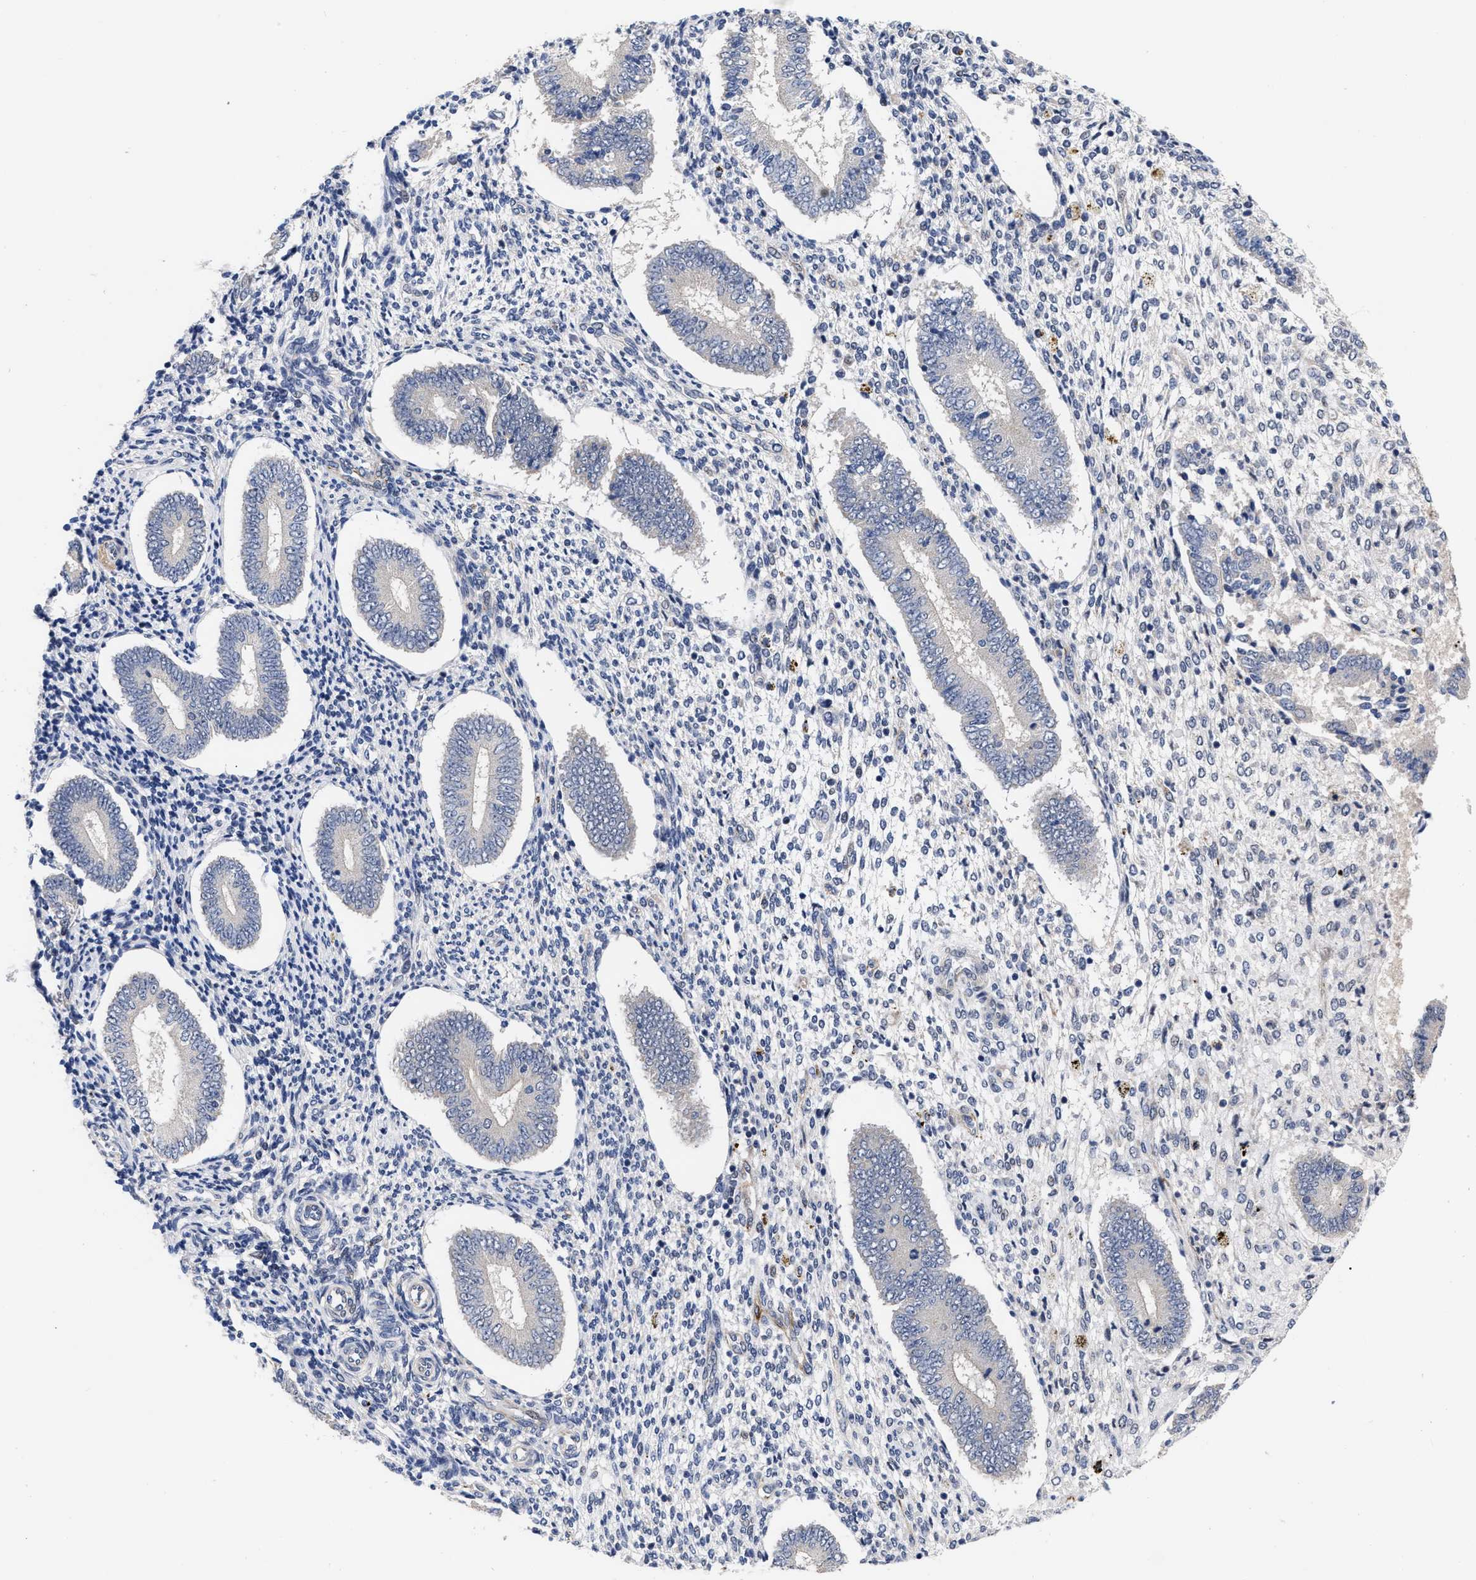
{"staining": {"intensity": "negative", "quantity": "none", "location": "none"}, "tissue": "endometrium", "cell_type": "Cells in endometrial stroma", "image_type": "normal", "snomed": [{"axis": "morphology", "description": "Normal tissue, NOS"}, {"axis": "topography", "description": "Endometrium"}], "caption": "IHC histopathology image of normal endometrium stained for a protein (brown), which demonstrates no staining in cells in endometrial stroma.", "gene": "CCN5", "patient": {"sex": "female", "age": 42}}